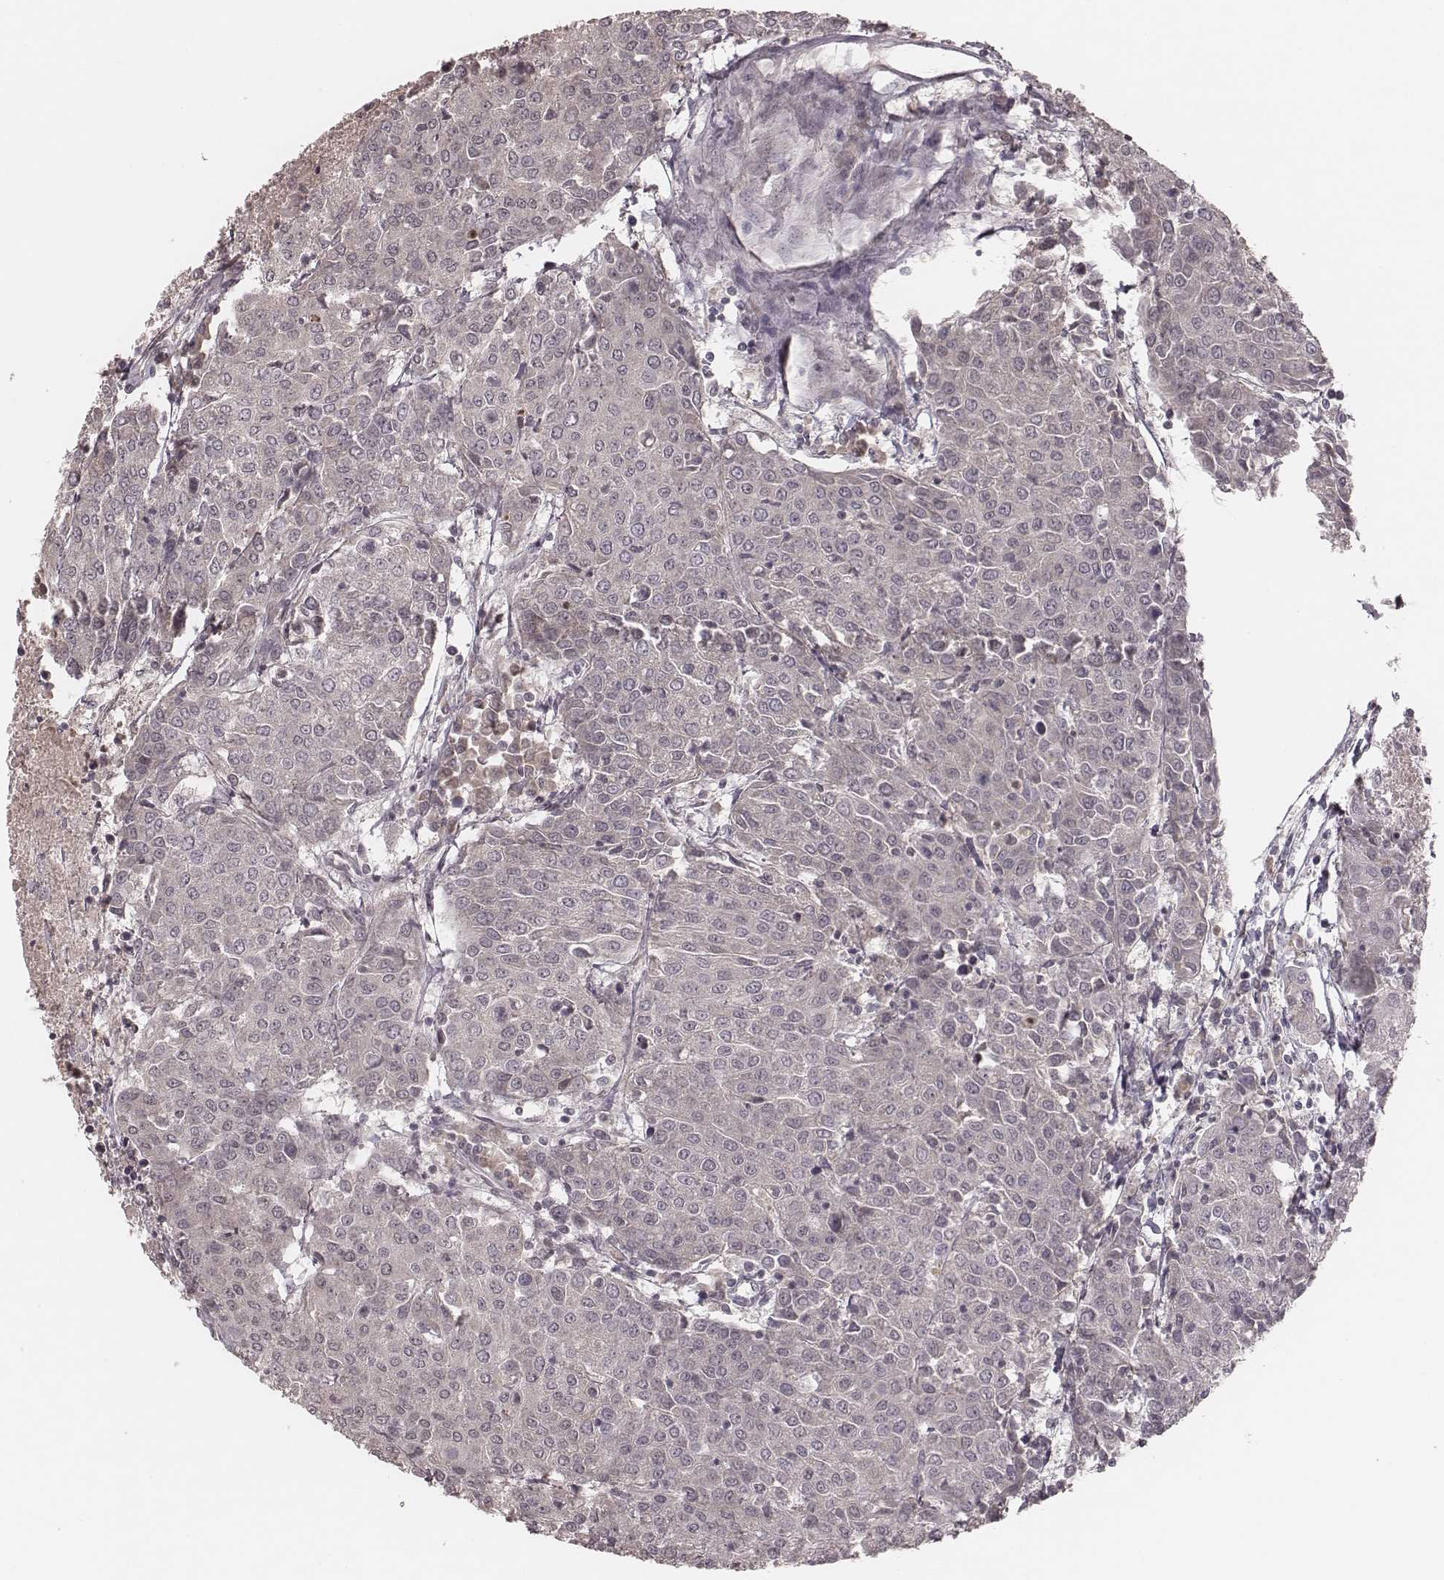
{"staining": {"intensity": "negative", "quantity": "none", "location": "none"}, "tissue": "urothelial cancer", "cell_type": "Tumor cells", "image_type": "cancer", "snomed": [{"axis": "morphology", "description": "Urothelial carcinoma, High grade"}, {"axis": "topography", "description": "Urinary bladder"}], "caption": "Immunohistochemistry histopathology image of human urothelial cancer stained for a protein (brown), which shows no staining in tumor cells.", "gene": "IL5", "patient": {"sex": "female", "age": 85}}